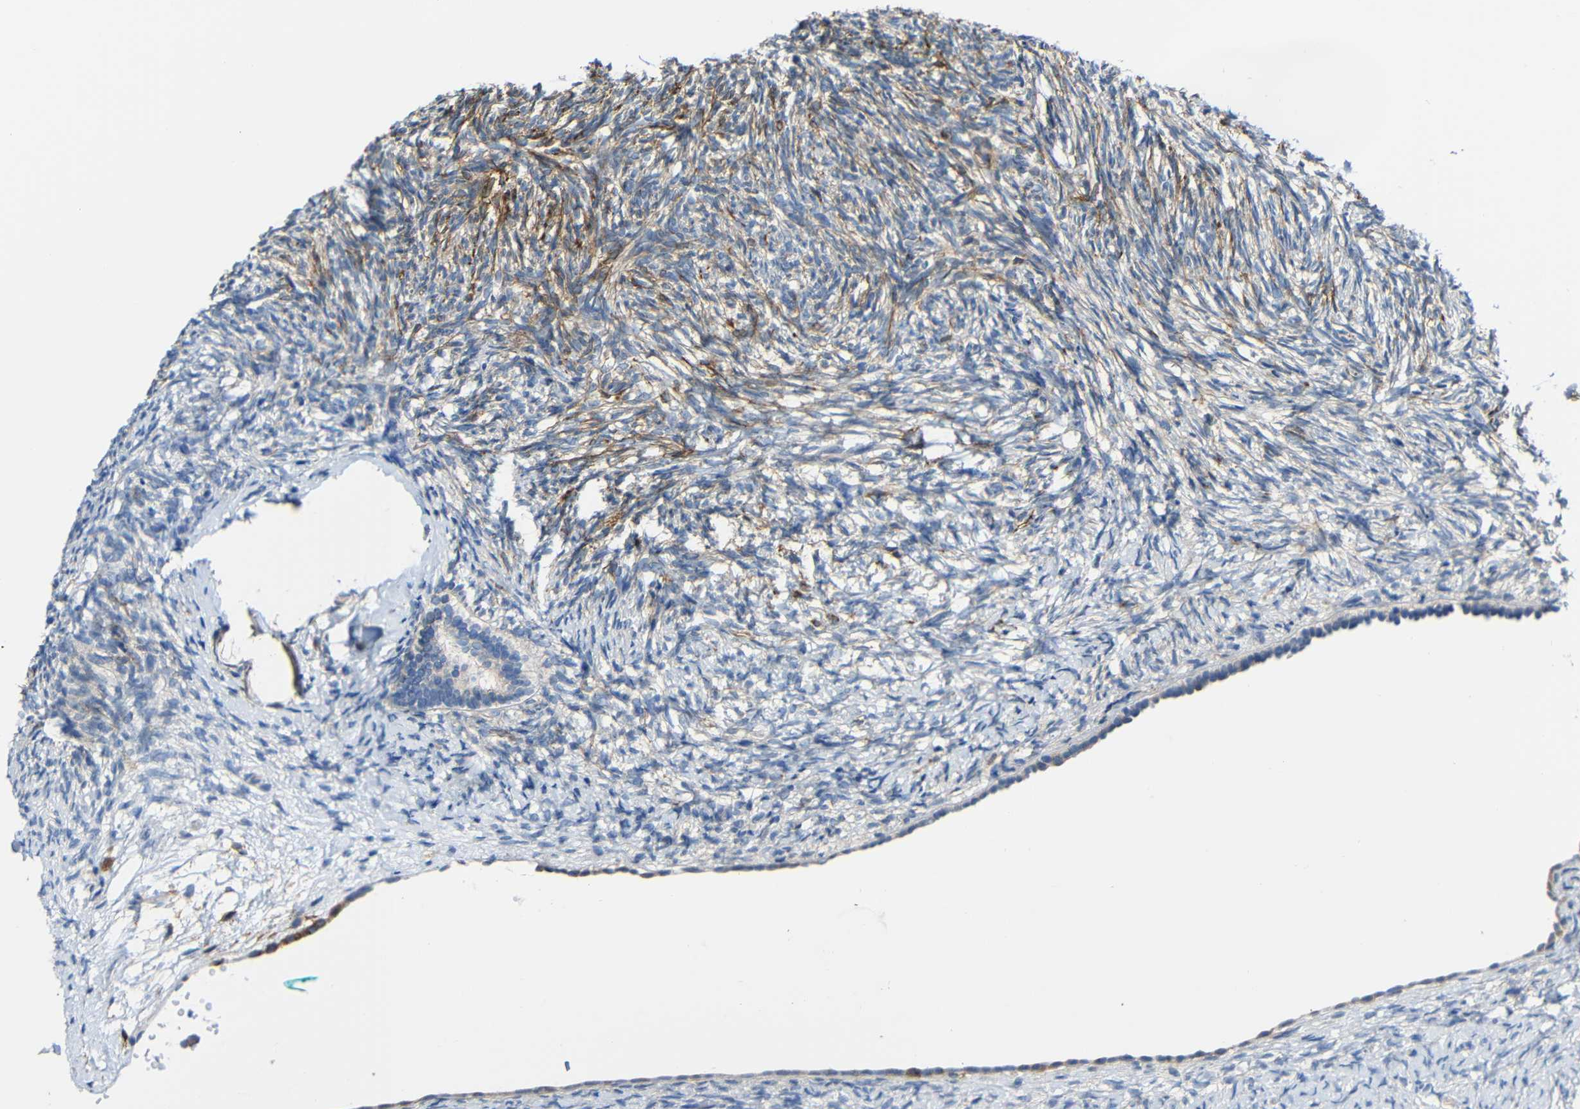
{"staining": {"intensity": "weak", "quantity": "<25%", "location": "cytoplasmic/membranous"}, "tissue": "ovary", "cell_type": "Ovarian stroma cells", "image_type": "normal", "snomed": [{"axis": "morphology", "description": "Normal tissue, NOS"}, {"axis": "topography", "description": "Ovary"}], "caption": "Ovary was stained to show a protein in brown. There is no significant staining in ovarian stroma cells.", "gene": "DCLK1", "patient": {"sex": "female", "age": 60}}